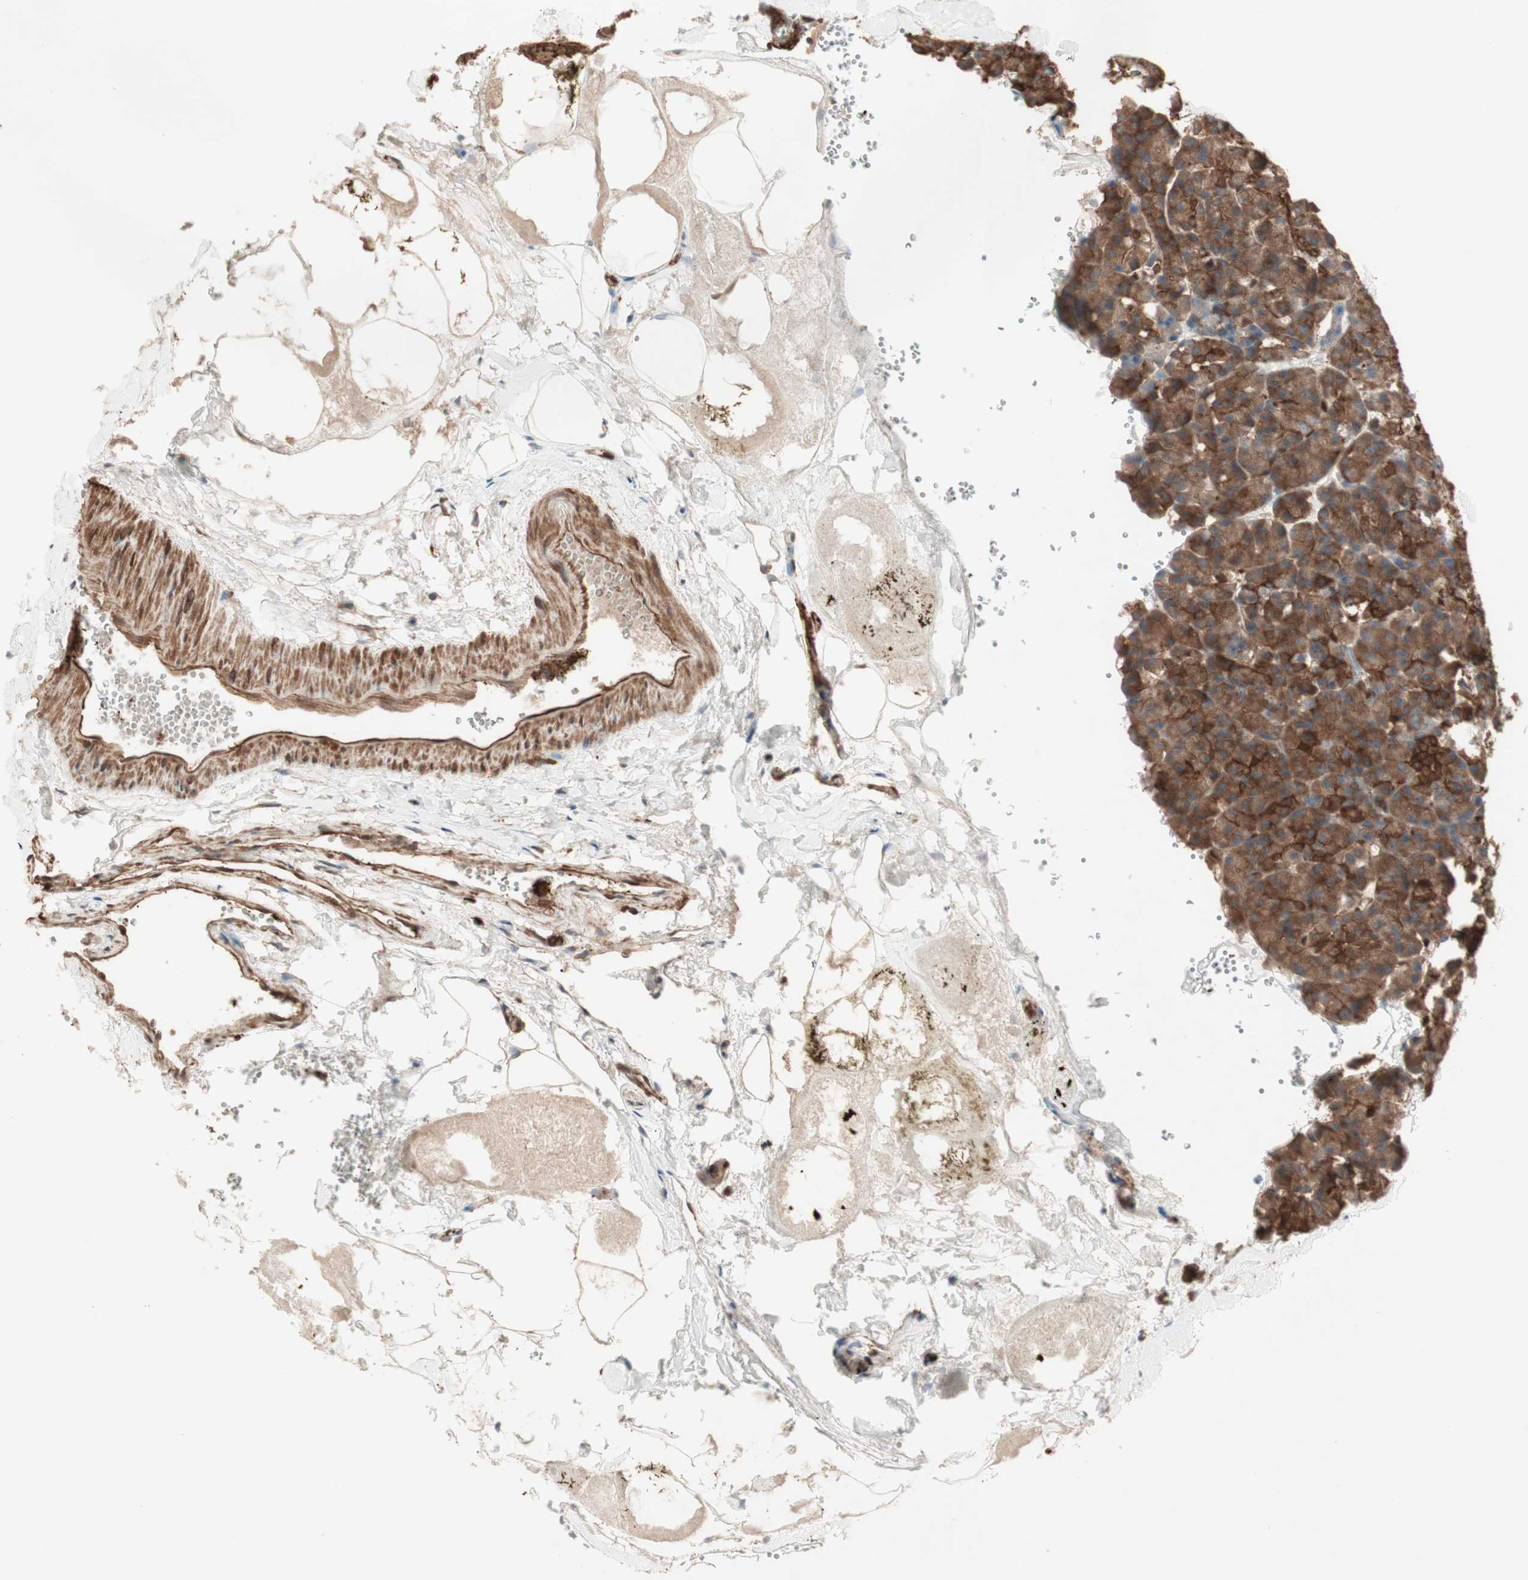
{"staining": {"intensity": "moderate", "quantity": ">75%", "location": "cytoplasmic/membranous"}, "tissue": "pancreas", "cell_type": "Exocrine glandular cells", "image_type": "normal", "snomed": [{"axis": "morphology", "description": "Normal tissue, NOS"}, {"axis": "topography", "description": "Pancreas"}], "caption": "Brown immunohistochemical staining in benign pancreas reveals moderate cytoplasmic/membranous positivity in approximately >75% of exocrine glandular cells.", "gene": "TCP11L1", "patient": {"sex": "female", "age": 35}}